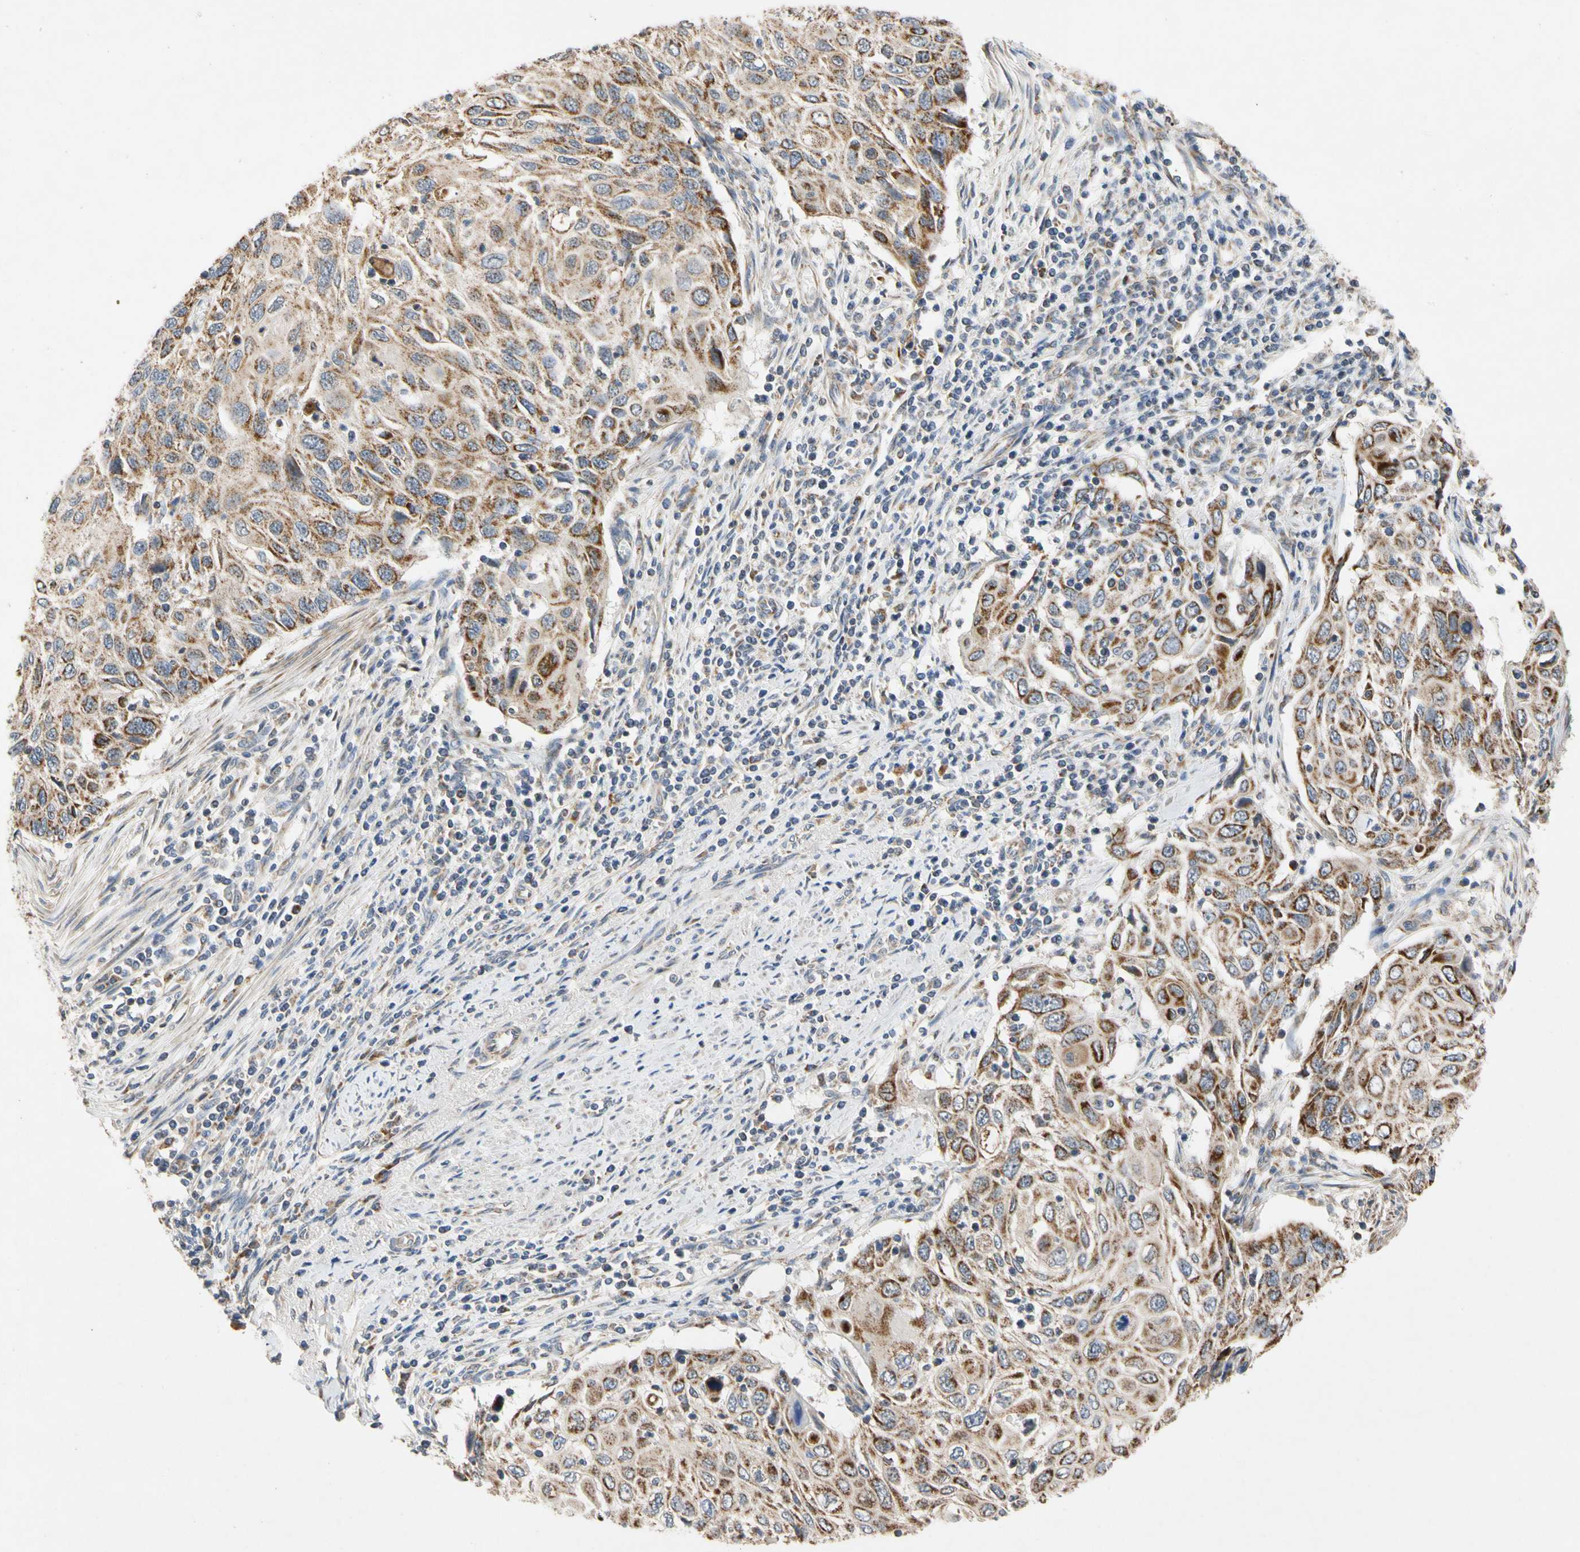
{"staining": {"intensity": "strong", "quantity": ">75%", "location": "cytoplasmic/membranous"}, "tissue": "cervical cancer", "cell_type": "Tumor cells", "image_type": "cancer", "snomed": [{"axis": "morphology", "description": "Squamous cell carcinoma, NOS"}, {"axis": "topography", "description": "Cervix"}], "caption": "High-magnification brightfield microscopy of cervical cancer (squamous cell carcinoma) stained with DAB (3,3'-diaminobenzidine) (brown) and counterstained with hematoxylin (blue). tumor cells exhibit strong cytoplasmic/membranous staining is identified in about>75% of cells.", "gene": "GPD2", "patient": {"sex": "female", "age": 70}}